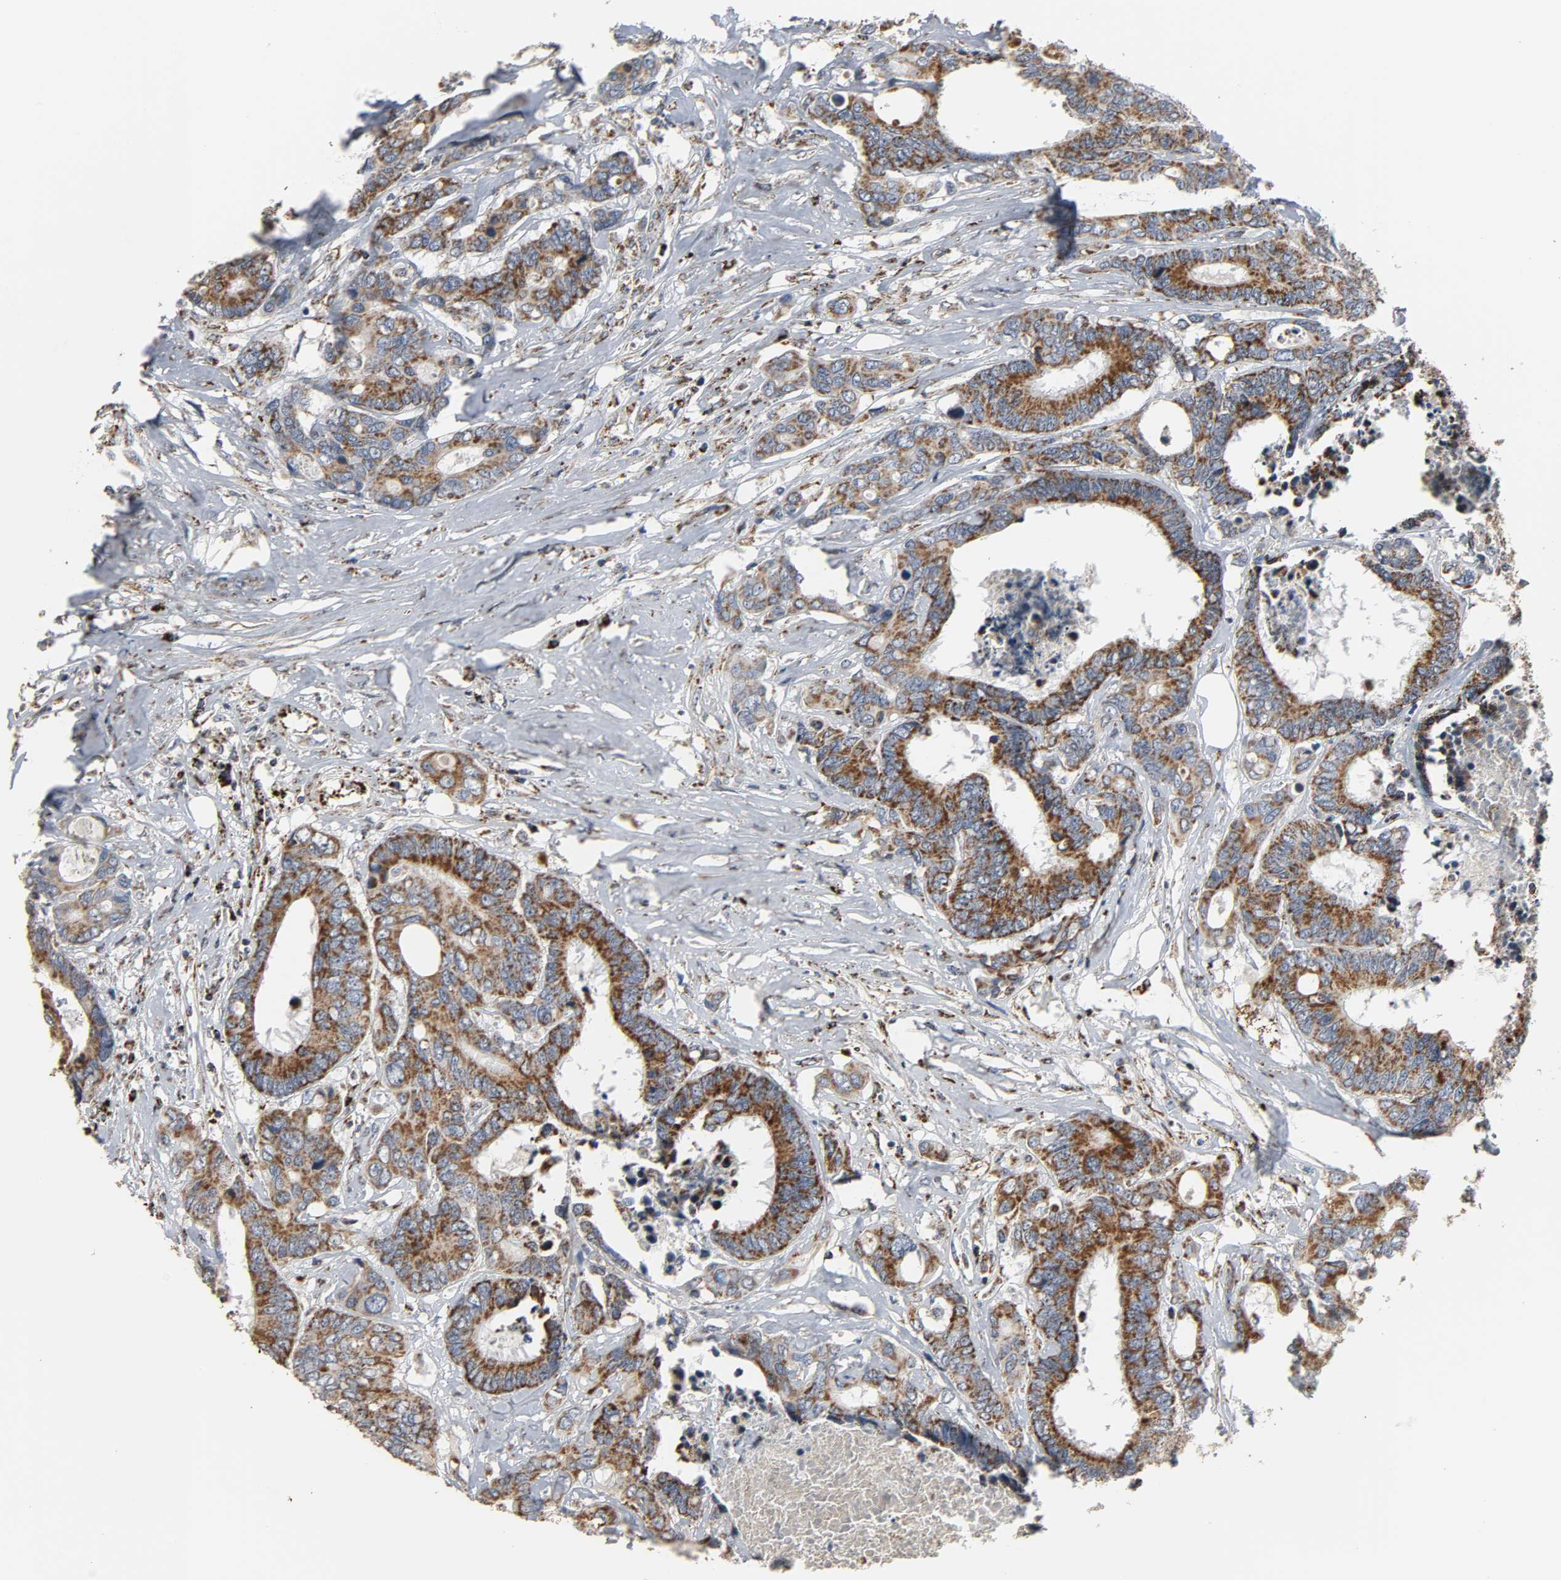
{"staining": {"intensity": "strong", "quantity": ">75%", "location": "cytoplasmic/membranous"}, "tissue": "colorectal cancer", "cell_type": "Tumor cells", "image_type": "cancer", "snomed": [{"axis": "morphology", "description": "Adenocarcinoma, NOS"}, {"axis": "topography", "description": "Rectum"}], "caption": "Adenocarcinoma (colorectal) tissue shows strong cytoplasmic/membranous expression in about >75% of tumor cells", "gene": "ACAT1", "patient": {"sex": "male", "age": 55}}